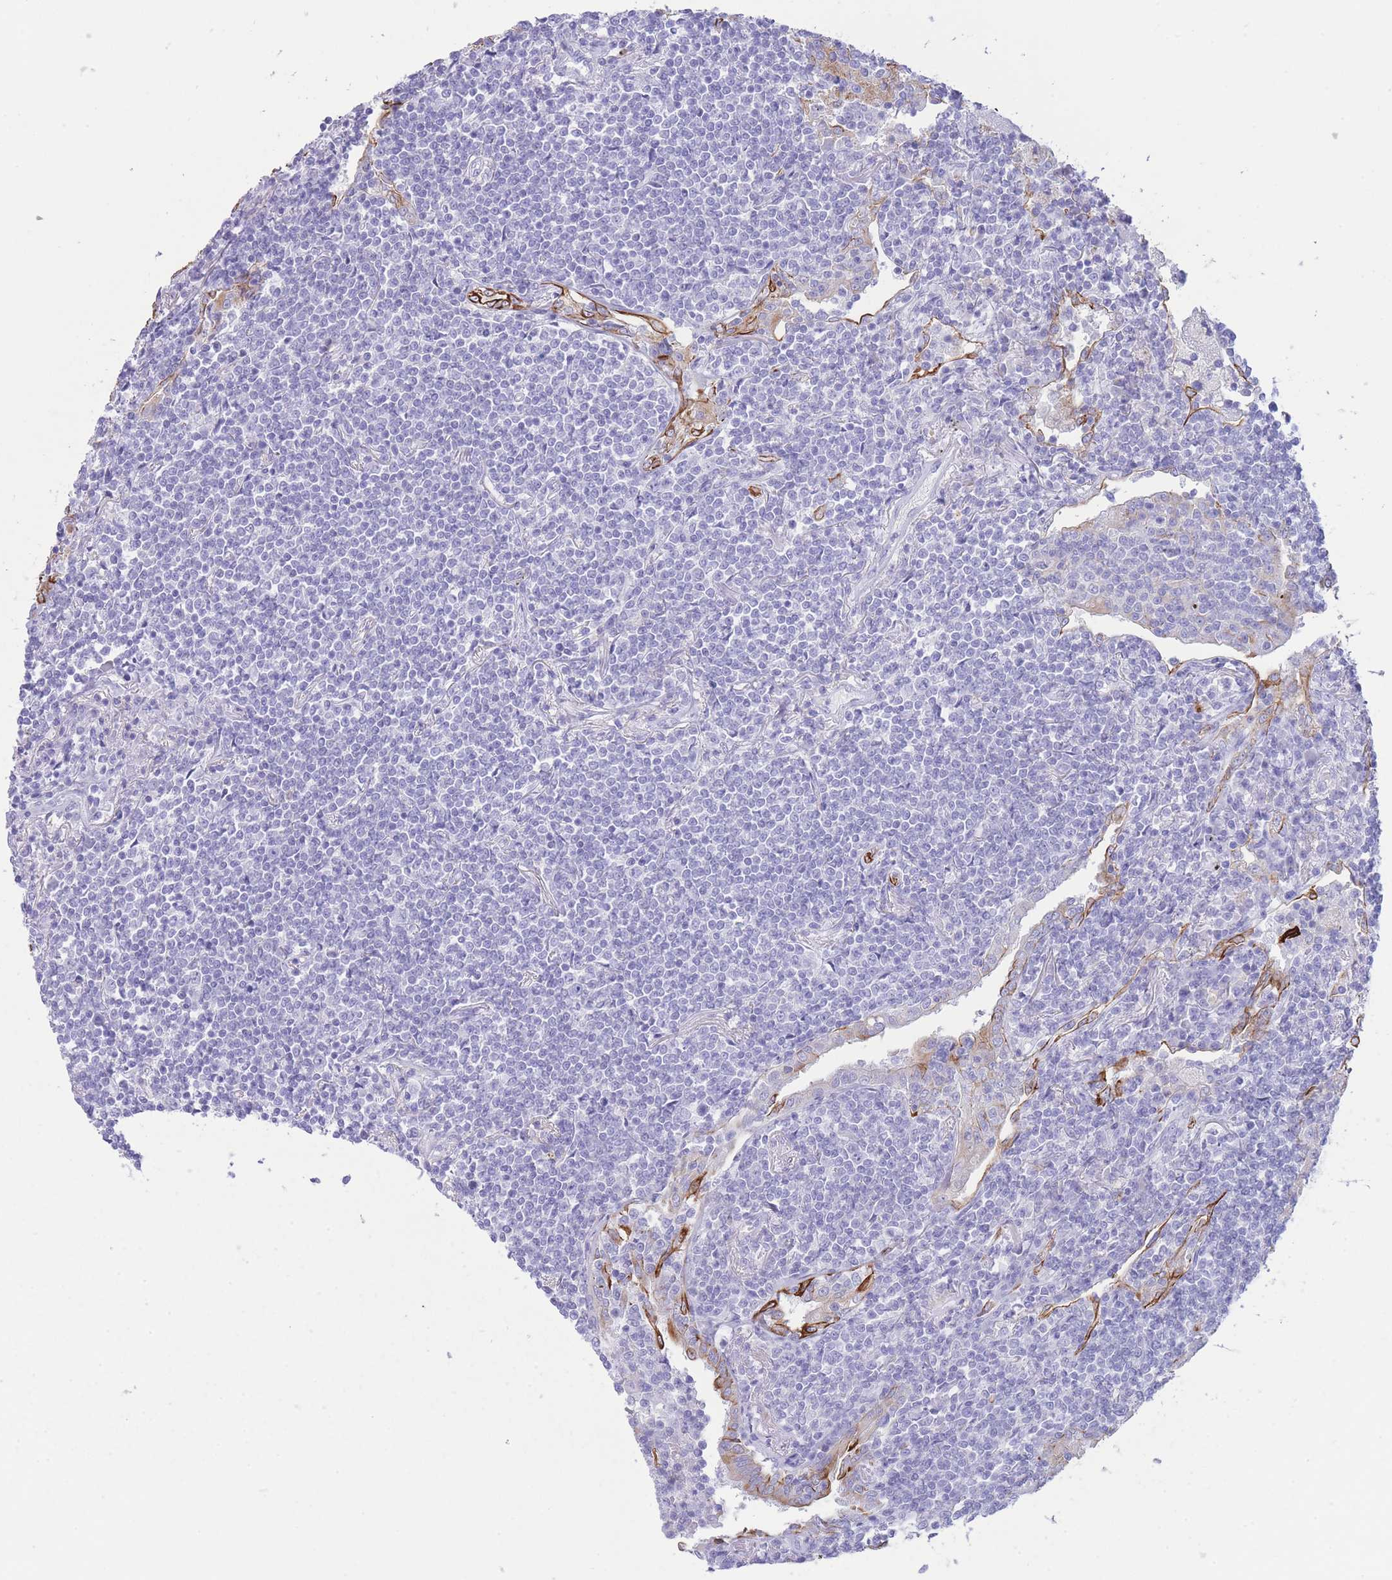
{"staining": {"intensity": "negative", "quantity": "none", "location": "none"}, "tissue": "lymphoma", "cell_type": "Tumor cells", "image_type": "cancer", "snomed": [{"axis": "morphology", "description": "Malignant lymphoma, non-Hodgkin's type, Low grade"}, {"axis": "topography", "description": "Lung"}], "caption": "Immunohistochemical staining of human lymphoma reveals no significant expression in tumor cells.", "gene": "VWA8", "patient": {"sex": "female", "age": 71}}